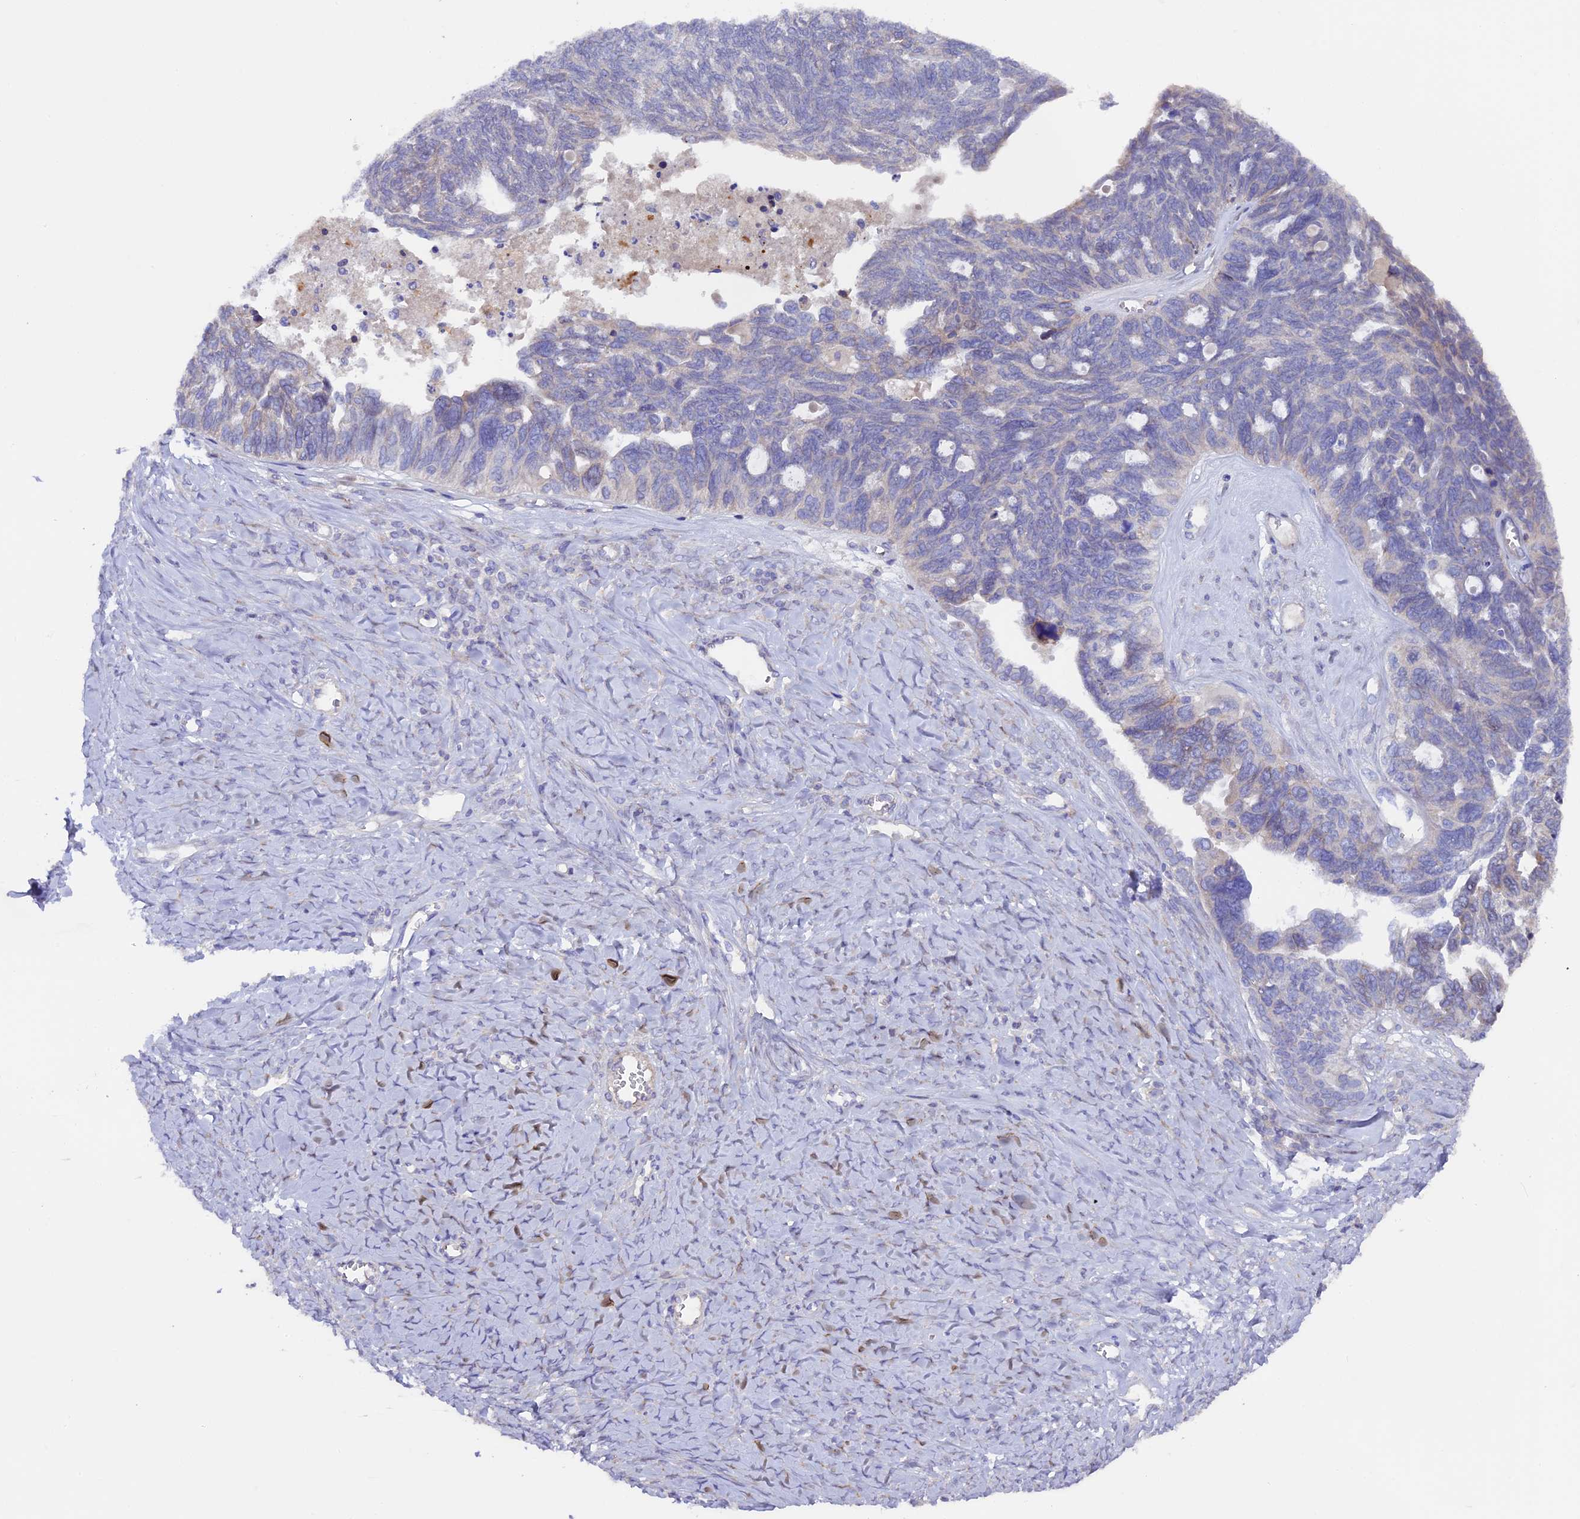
{"staining": {"intensity": "negative", "quantity": "none", "location": "none"}, "tissue": "ovarian cancer", "cell_type": "Tumor cells", "image_type": "cancer", "snomed": [{"axis": "morphology", "description": "Cystadenocarcinoma, serous, NOS"}, {"axis": "topography", "description": "Ovary"}], "caption": "Immunohistochemistry (IHC) image of neoplastic tissue: human ovarian serous cystadenocarcinoma stained with DAB demonstrates no significant protein expression in tumor cells.", "gene": "PIGU", "patient": {"sex": "female", "age": 79}}